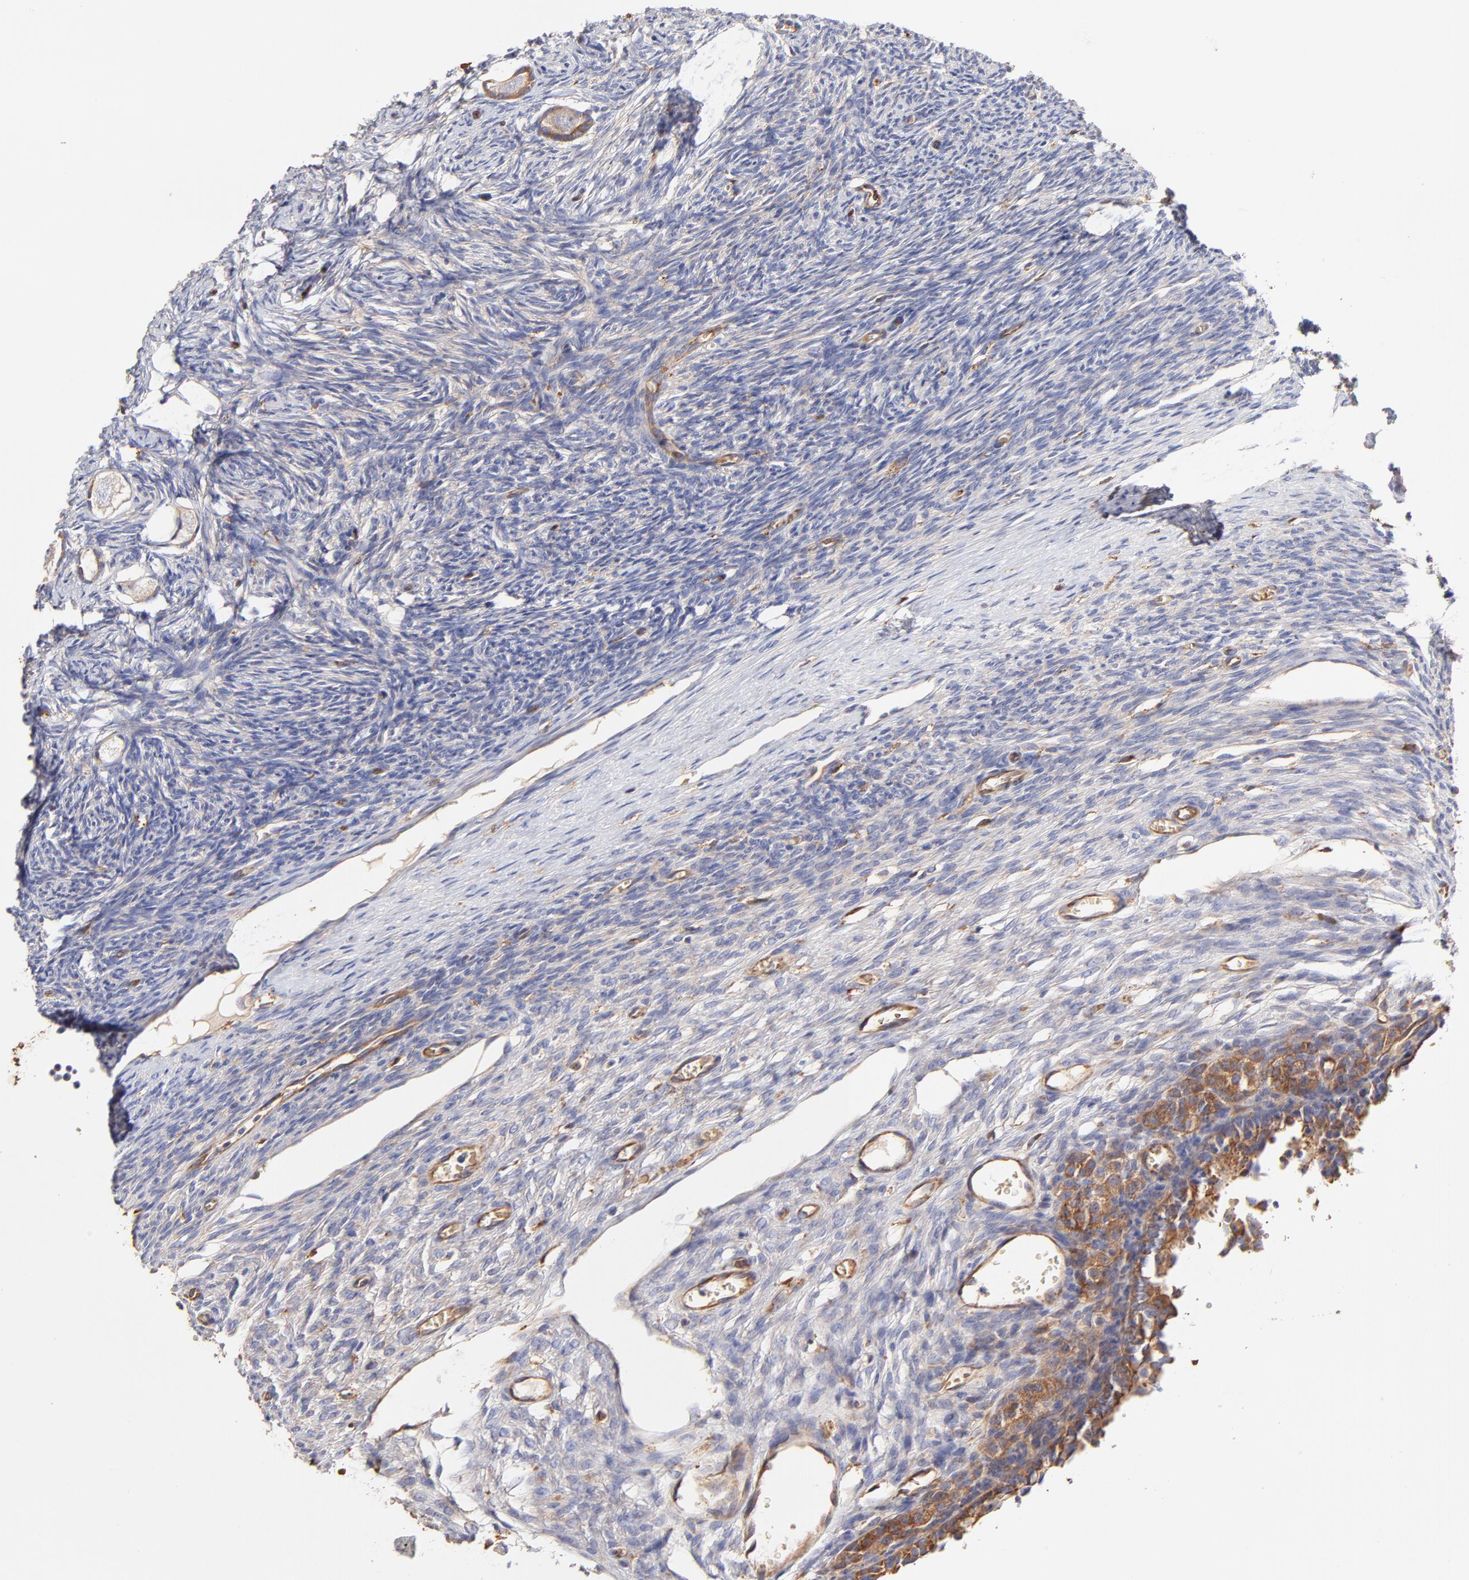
{"staining": {"intensity": "negative", "quantity": "none", "location": "none"}, "tissue": "ovary", "cell_type": "Ovarian stroma cells", "image_type": "normal", "snomed": [{"axis": "morphology", "description": "Normal tissue, NOS"}, {"axis": "topography", "description": "Ovary"}], "caption": "Ovarian stroma cells show no significant protein staining in unremarkable ovary. (Brightfield microscopy of DAB immunohistochemistry at high magnification).", "gene": "CD2AP", "patient": {"sex": "female", "age": 27}}